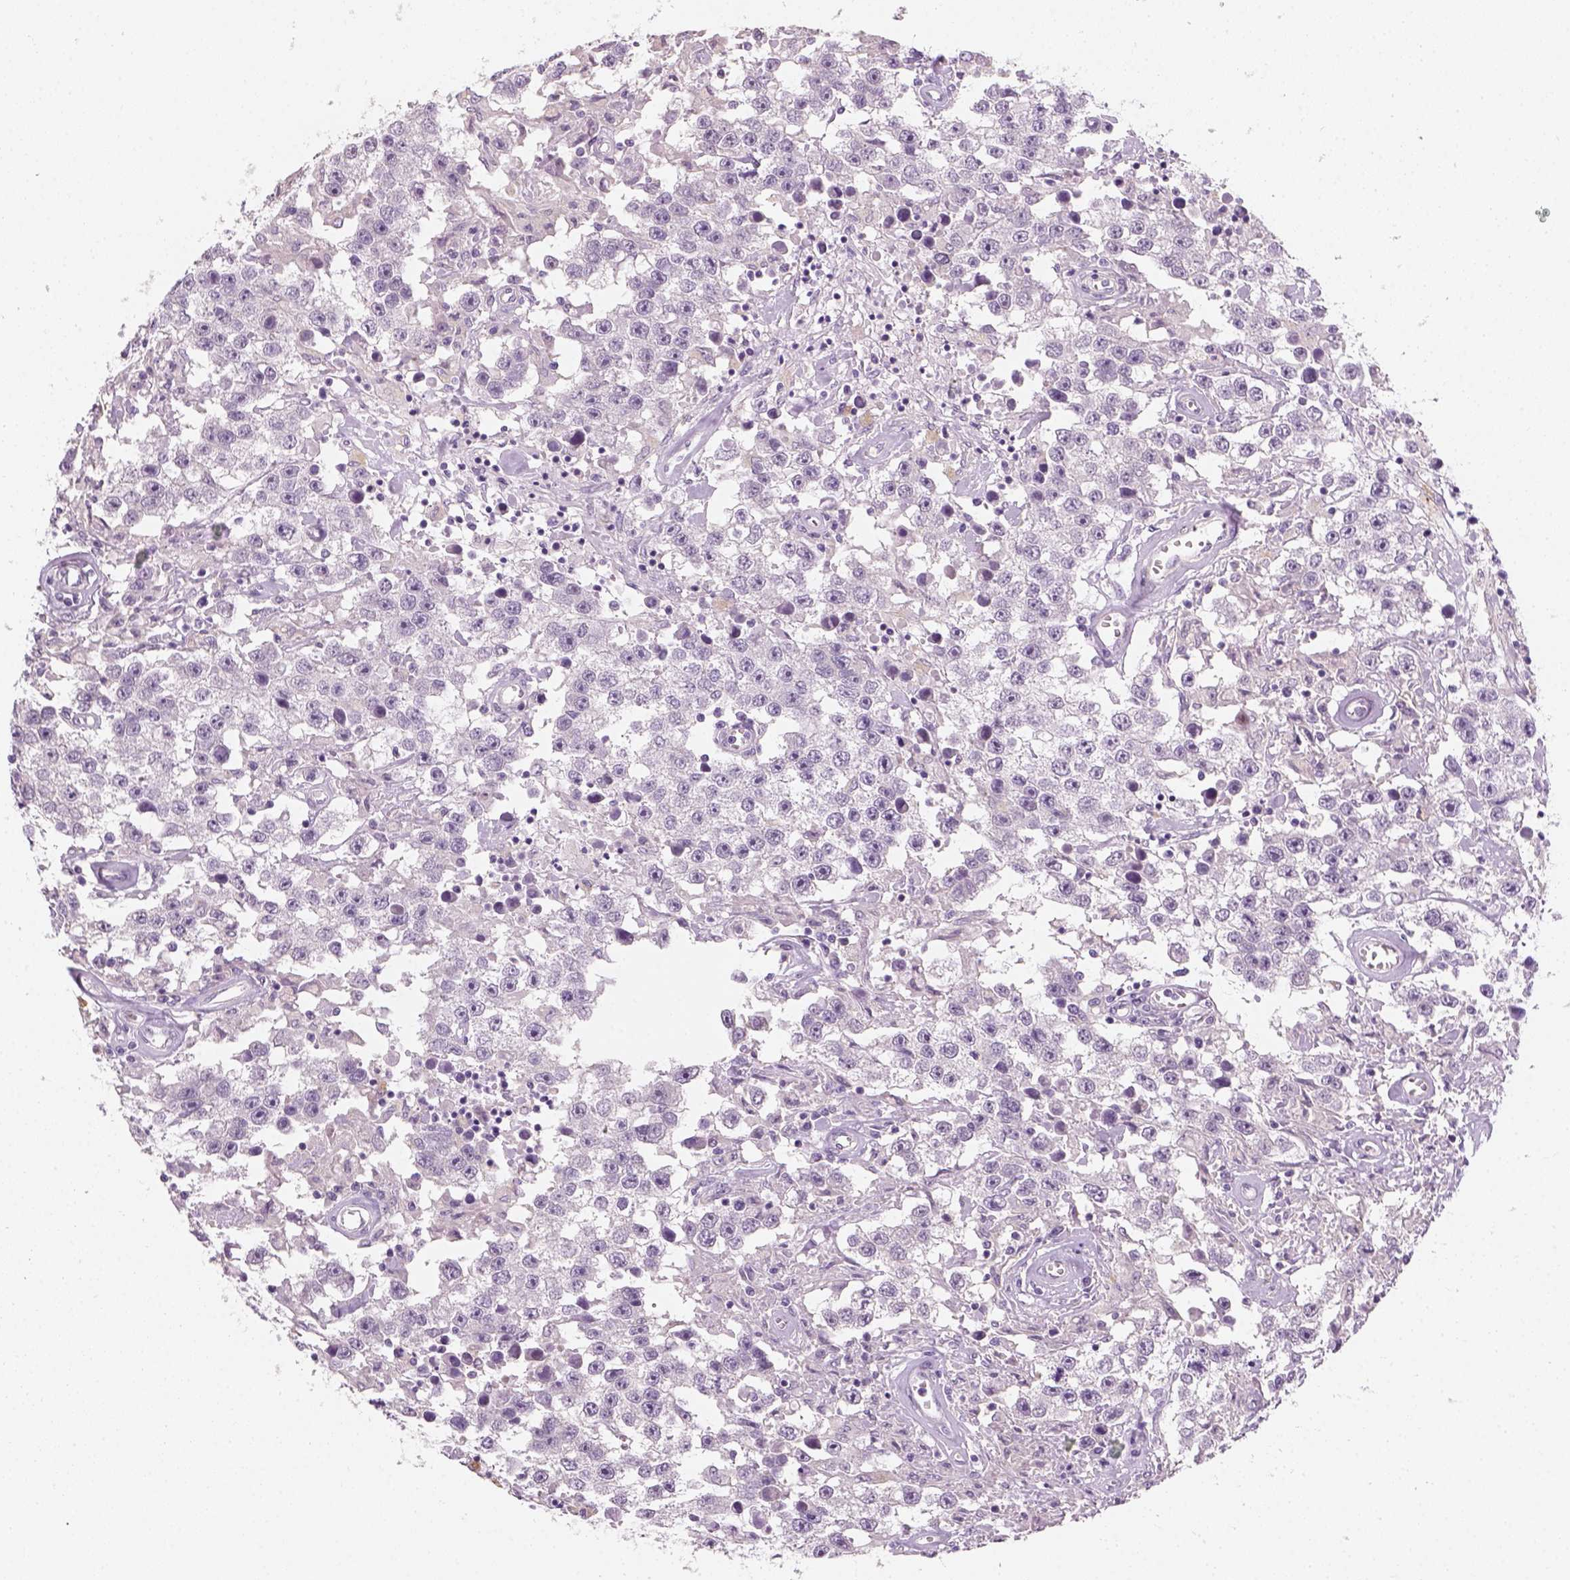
{"staining": {"intensity": "negative", "quantity": "none", "location": "none"}, "tissue": "testis cancer", "cell_type": "Tumor cells", "image_type": "cancer", "snomed": [{"axis": "morphology", "description": "Seminoma, NOS"}, {"axis": "topography", "description": "Testis"}], "caption": "The histopathology image reveals no staining of tumor cells in testis cancer (seminoma). Nuclei are stained in blue.", "gene": "FAM163B", "patient": {"sex": "male", "age": 43}}